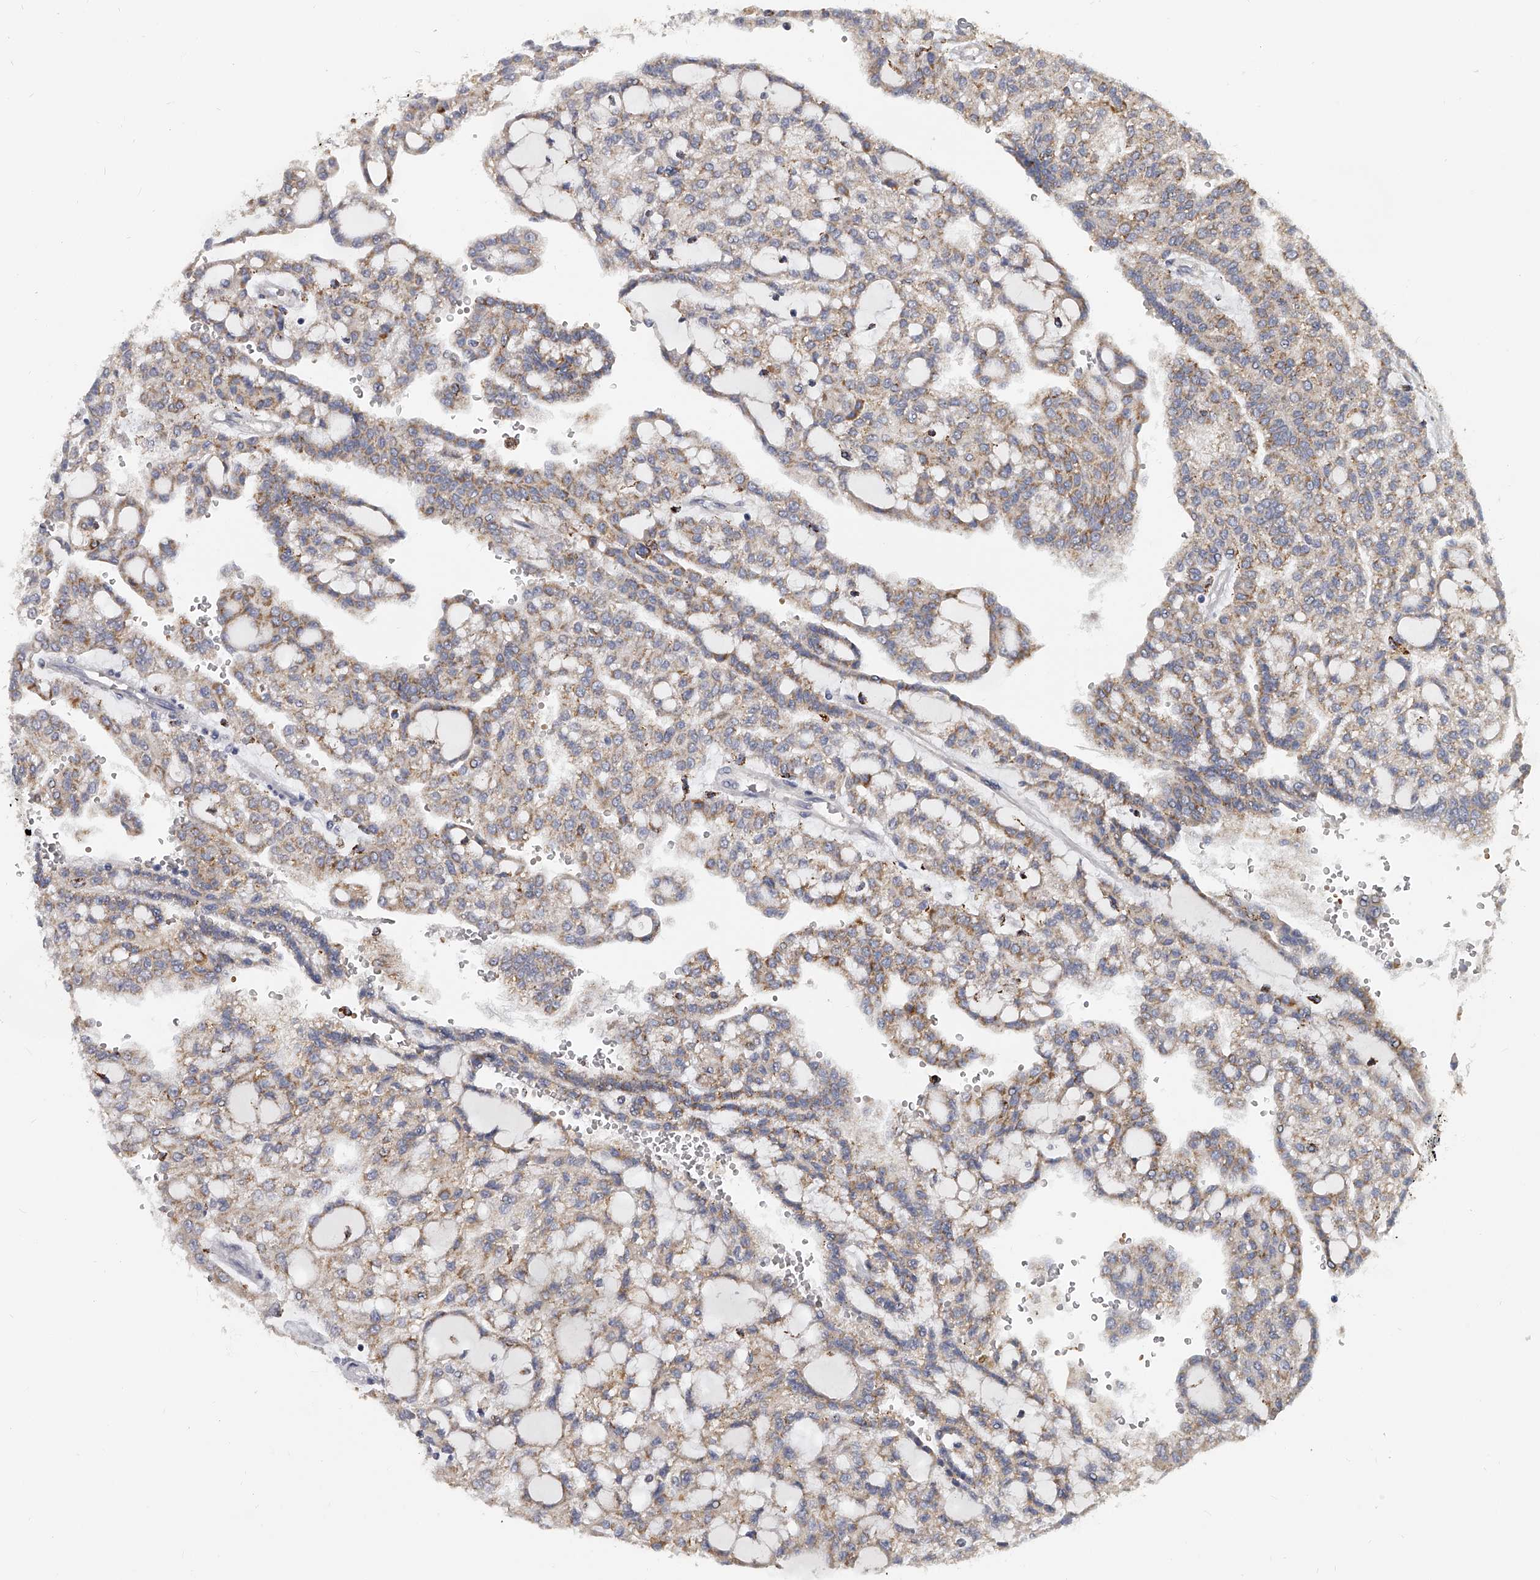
{"staining": {"intensity": "moderate", "quantity": "<25%", "location": "cytoplasmic/membranous"}, "tissue": "renal cancer", "cell_type": "Tumor cells", "image_type": "cancer", "snomed": [{"axis": "morphology", "description": "Adenocarcinoma, NOS"}, {"axis": "topography", "description": "Kidney"}], "caption": "Immunohistochemical staining of adenocarcinoma (renal) shows low levels of moderate cytoplasmic/membranous positivity in approximately <25% of tumor cells.", "gene": "KLHL7", "patient": {"sex": "male", "age": 63}}